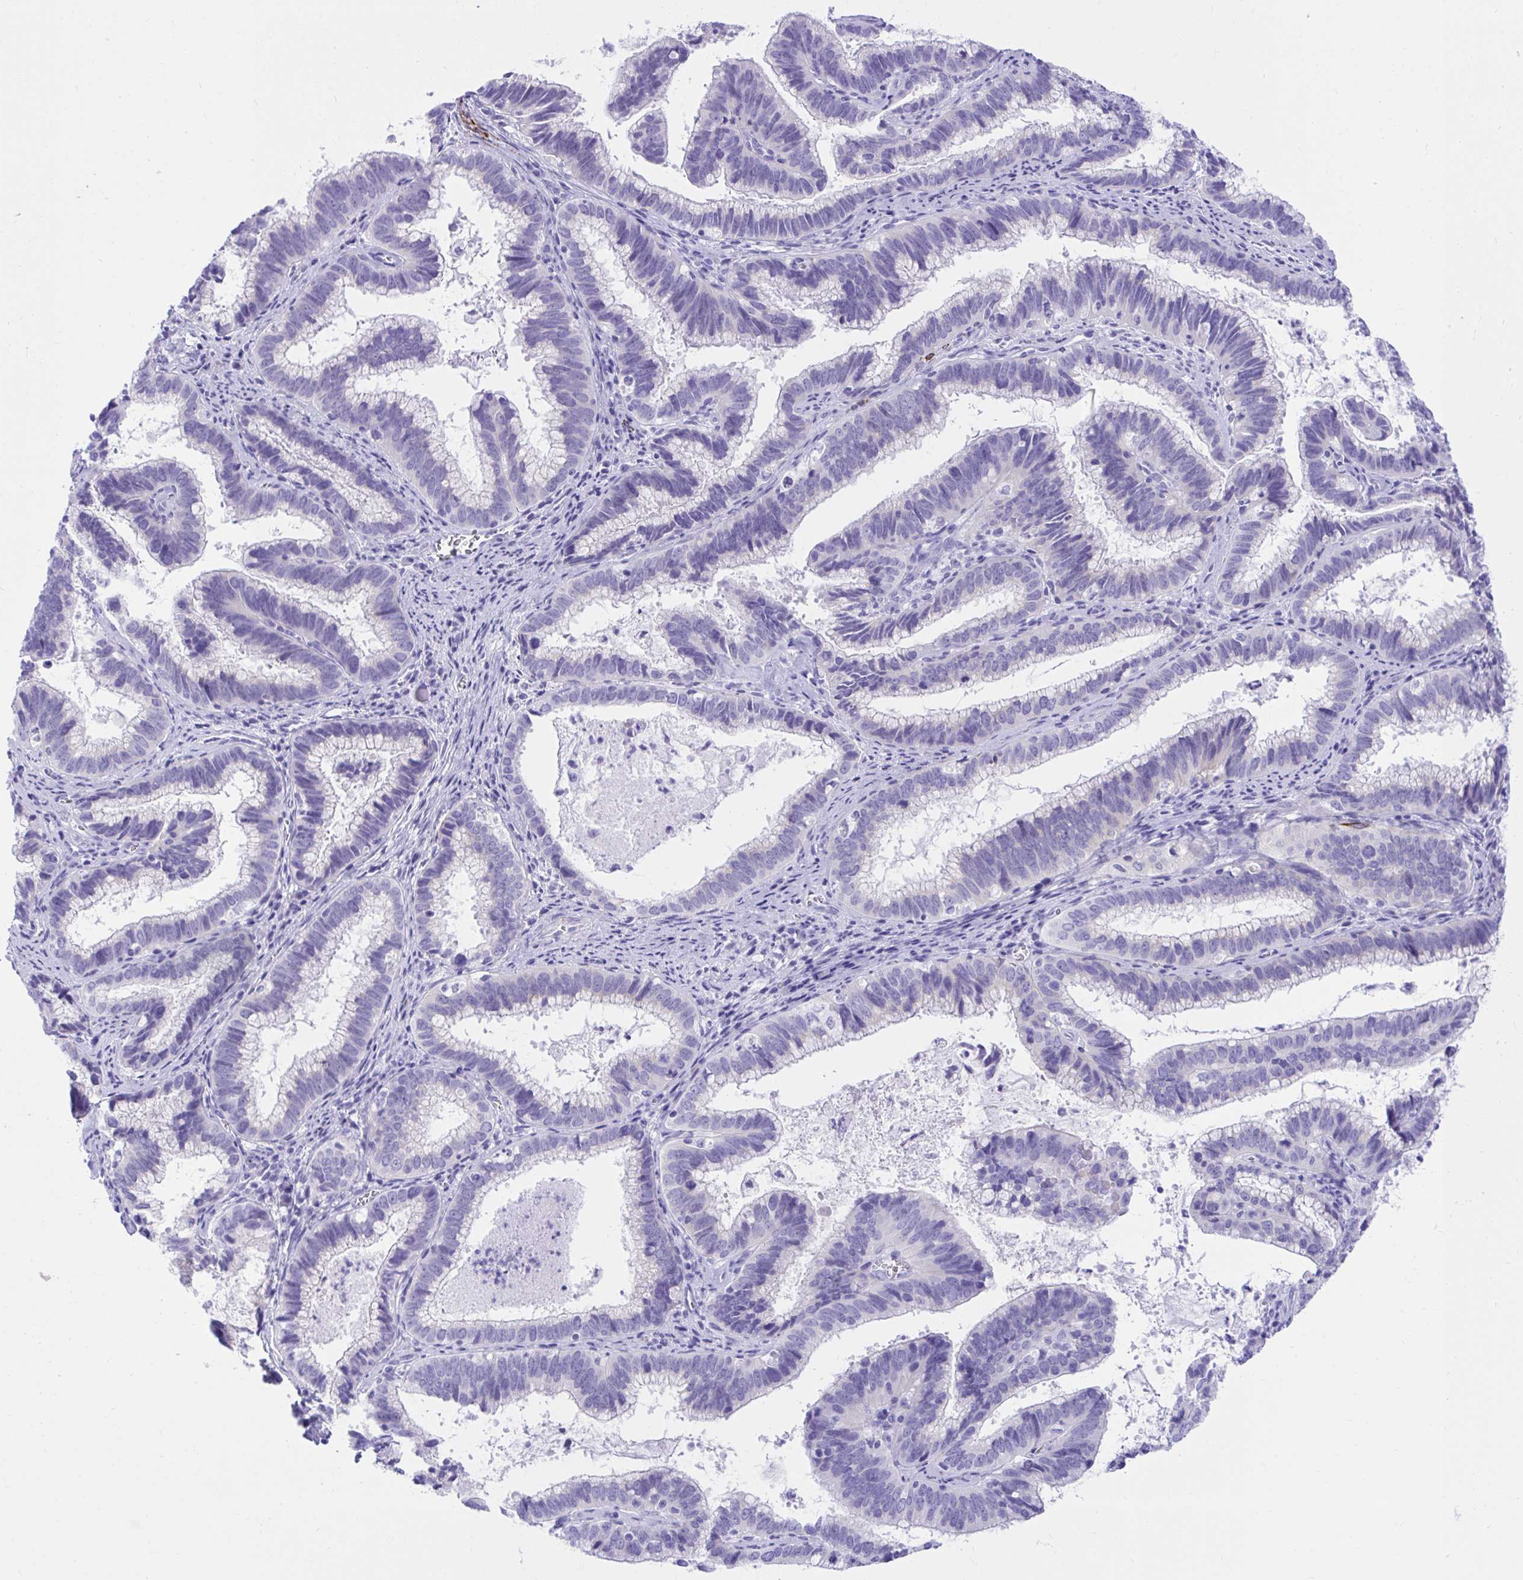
{"staining": {"intensity": "negative", "quantity": "none", "location": "none"}, "tissue": "cervical cancer", "cell_type": "Tumor cells", "image_type": "cancer", "snomed": [{"axis": "morphology", "description": "Adenocarcinoma, NOS"}, {"axis": "topography", "description": "Cervix"}], "caption": "This is an immunohistochemistry (IHC) image of adenocarcinoma (cervical). There is no staining in tumor cells.", "gene": "KCNN4", "patient": {"sex": "female", "age": 61}}